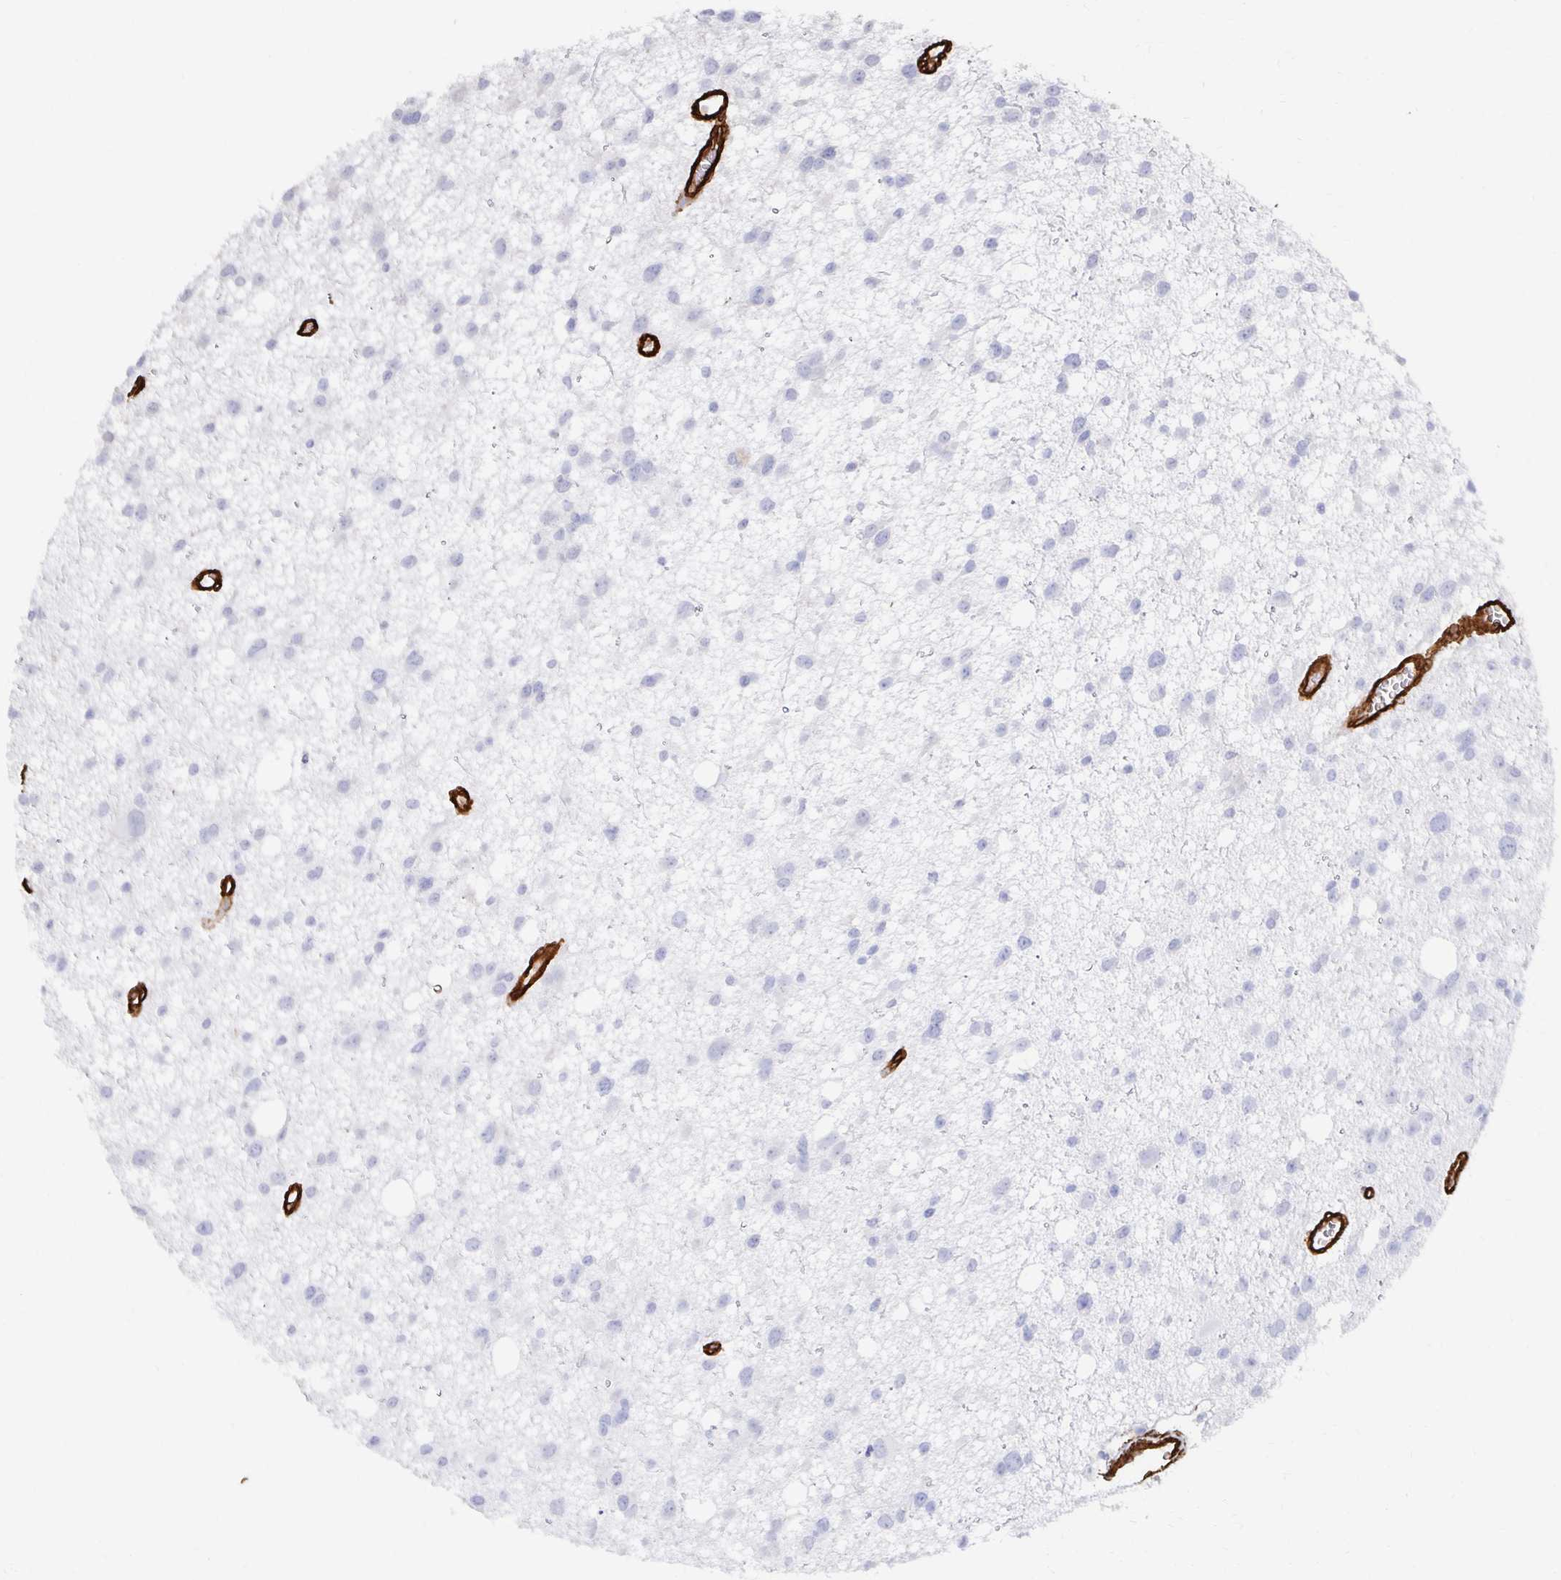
{"staining": {"intensity": "negative", "quantity": "none", "location": "none"}, "tissue": "glioma", "cell_type": "Tumor cells", "image_type": "cancer", "snomed": [{"axis": "morphology", "description": "Glioma, malignant, High grade"}, {"axis": "topography", "description": "Brain"}], "caption": "Protein analysis of high-grade glioma (malignant) shows no significant positivity in tumor cells.", "gene": "VIPR2", "patient": {"sex": "male", "age": 23}}